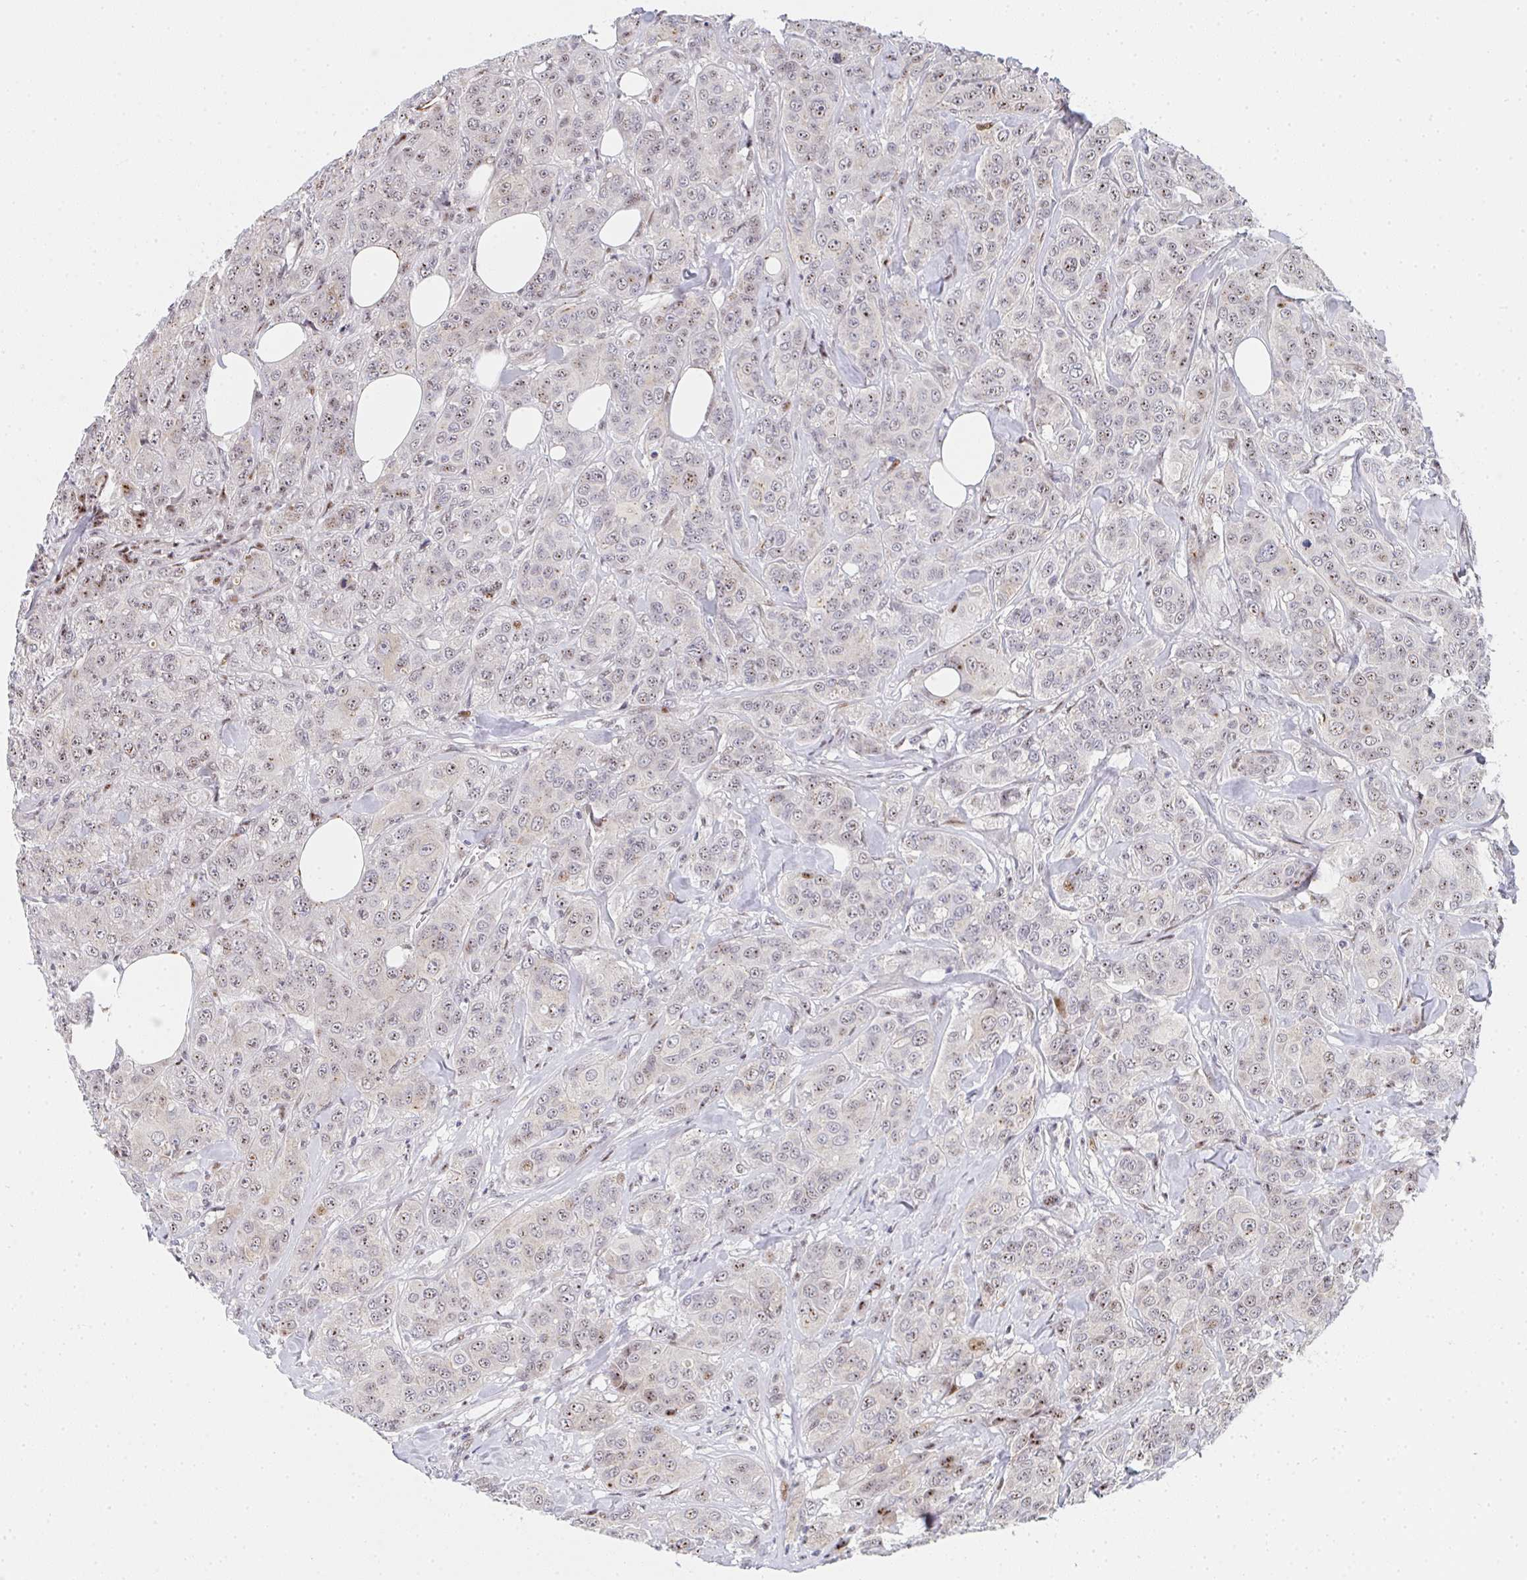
{"staining": {"intensity": "weak", "quantity": ">75%", "location": "nuclear"}, "tissue": "breast cancer", "cell_type": "Tumor cells", "image_type": "cancer", "snomed": [{"axis": "morphology", "description": "Normal tissue, NOS"}, {"axis": "morphology", "description": "Duct carcinoma"}, {"axis": "topography", "description": "Breast"}], "caption": "Breast cancer tissue demonstrates weak nuclear expression in approximately >75% of tumor cells (DAB = brown stain, brightfield microscopy at high magnification).", "gene": "ZIC3", "patient": {"sex": "female", "age": 43}}